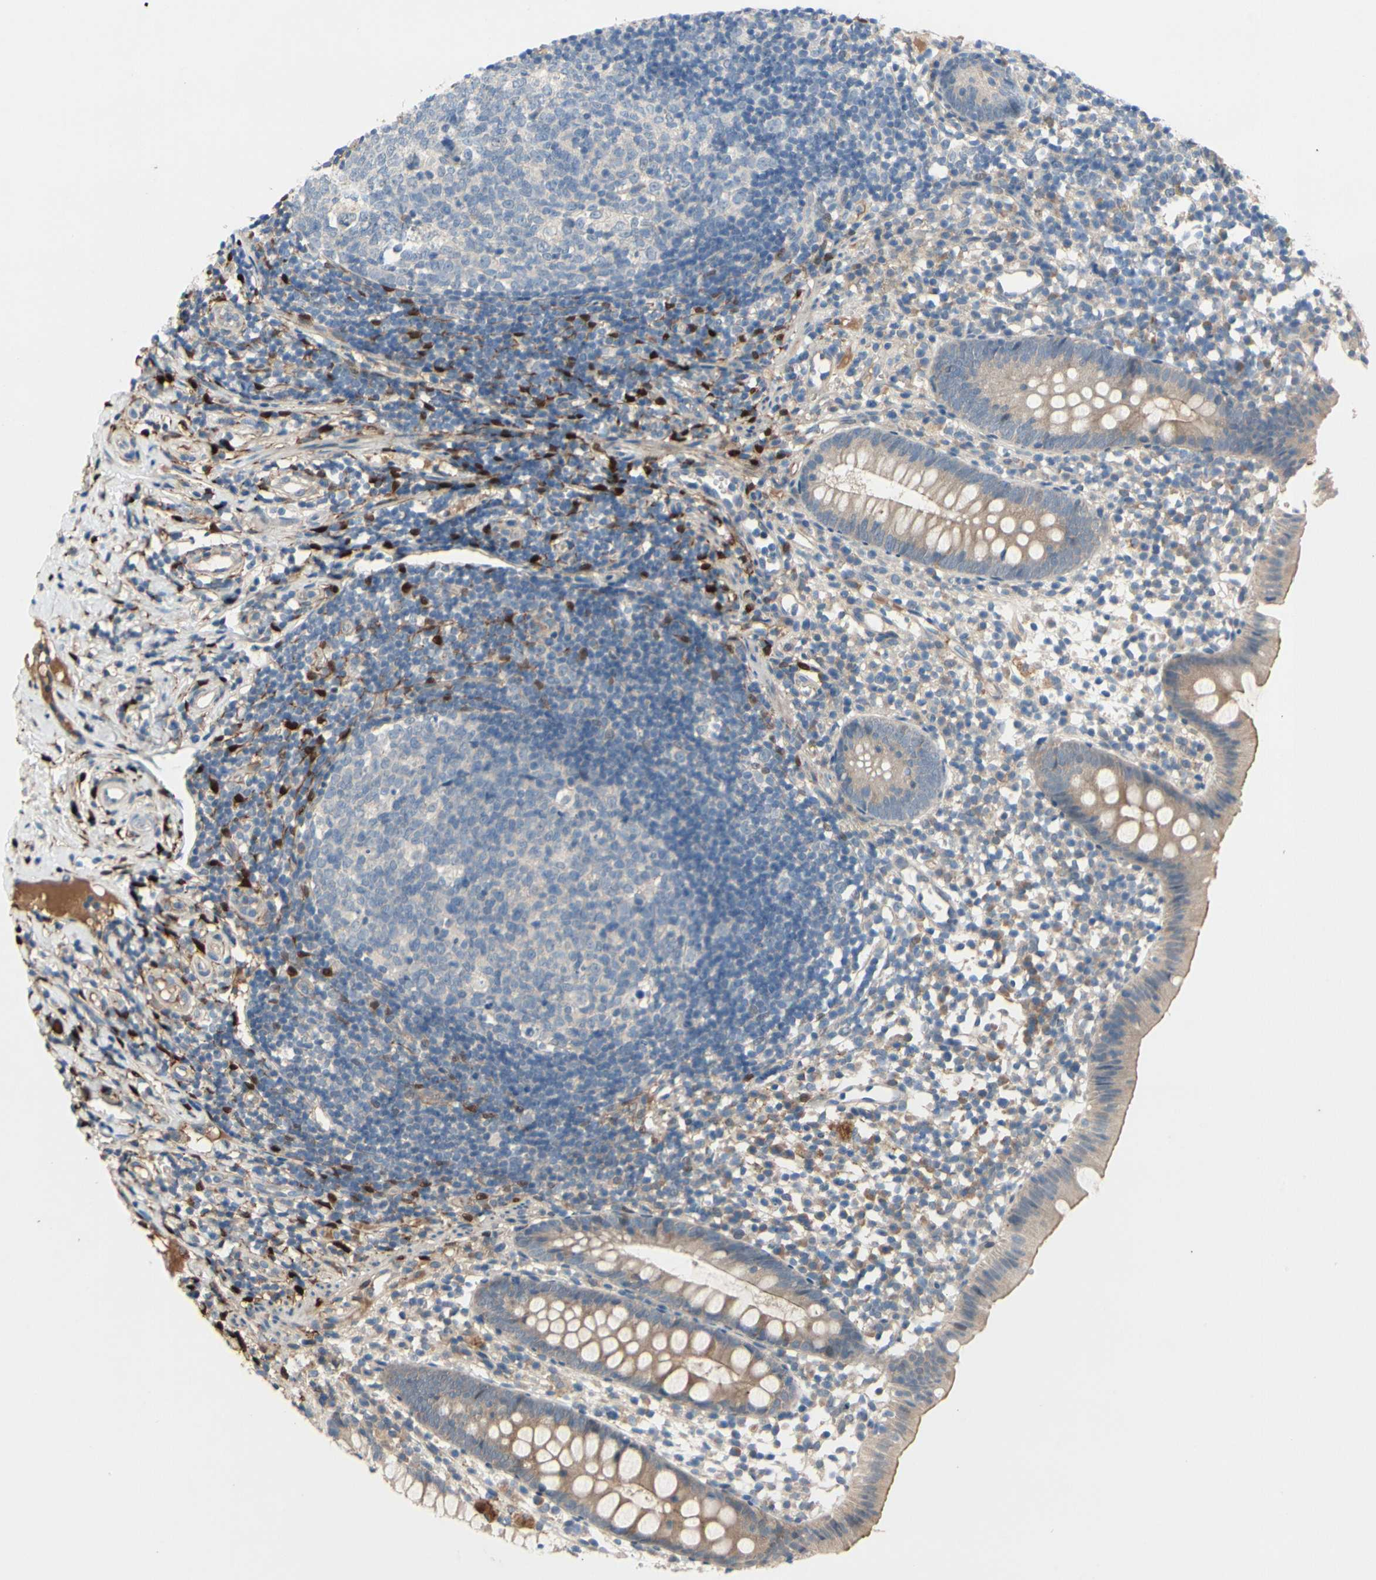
{"staining": {"intensity": "weak", "quantity": ">75%", "location": "cytoplasmic/membranous"}, "tissue": "appendix", "cell_type": "Glandular cells", "image_type": "normal", "snomed": [{"axis": "morphology", "description": "Normal tissue, NOS"}, {"axis": "topography", "description": "Appendix"}], "caption": "Appendix stained with immunohistochemistry (IHC) demonstrates weak cytoplasmic/membranous expression in approximately >75% of glandular cells.", "gene": "ICAM5", "patient": {"sex": "female", "age": 20}}